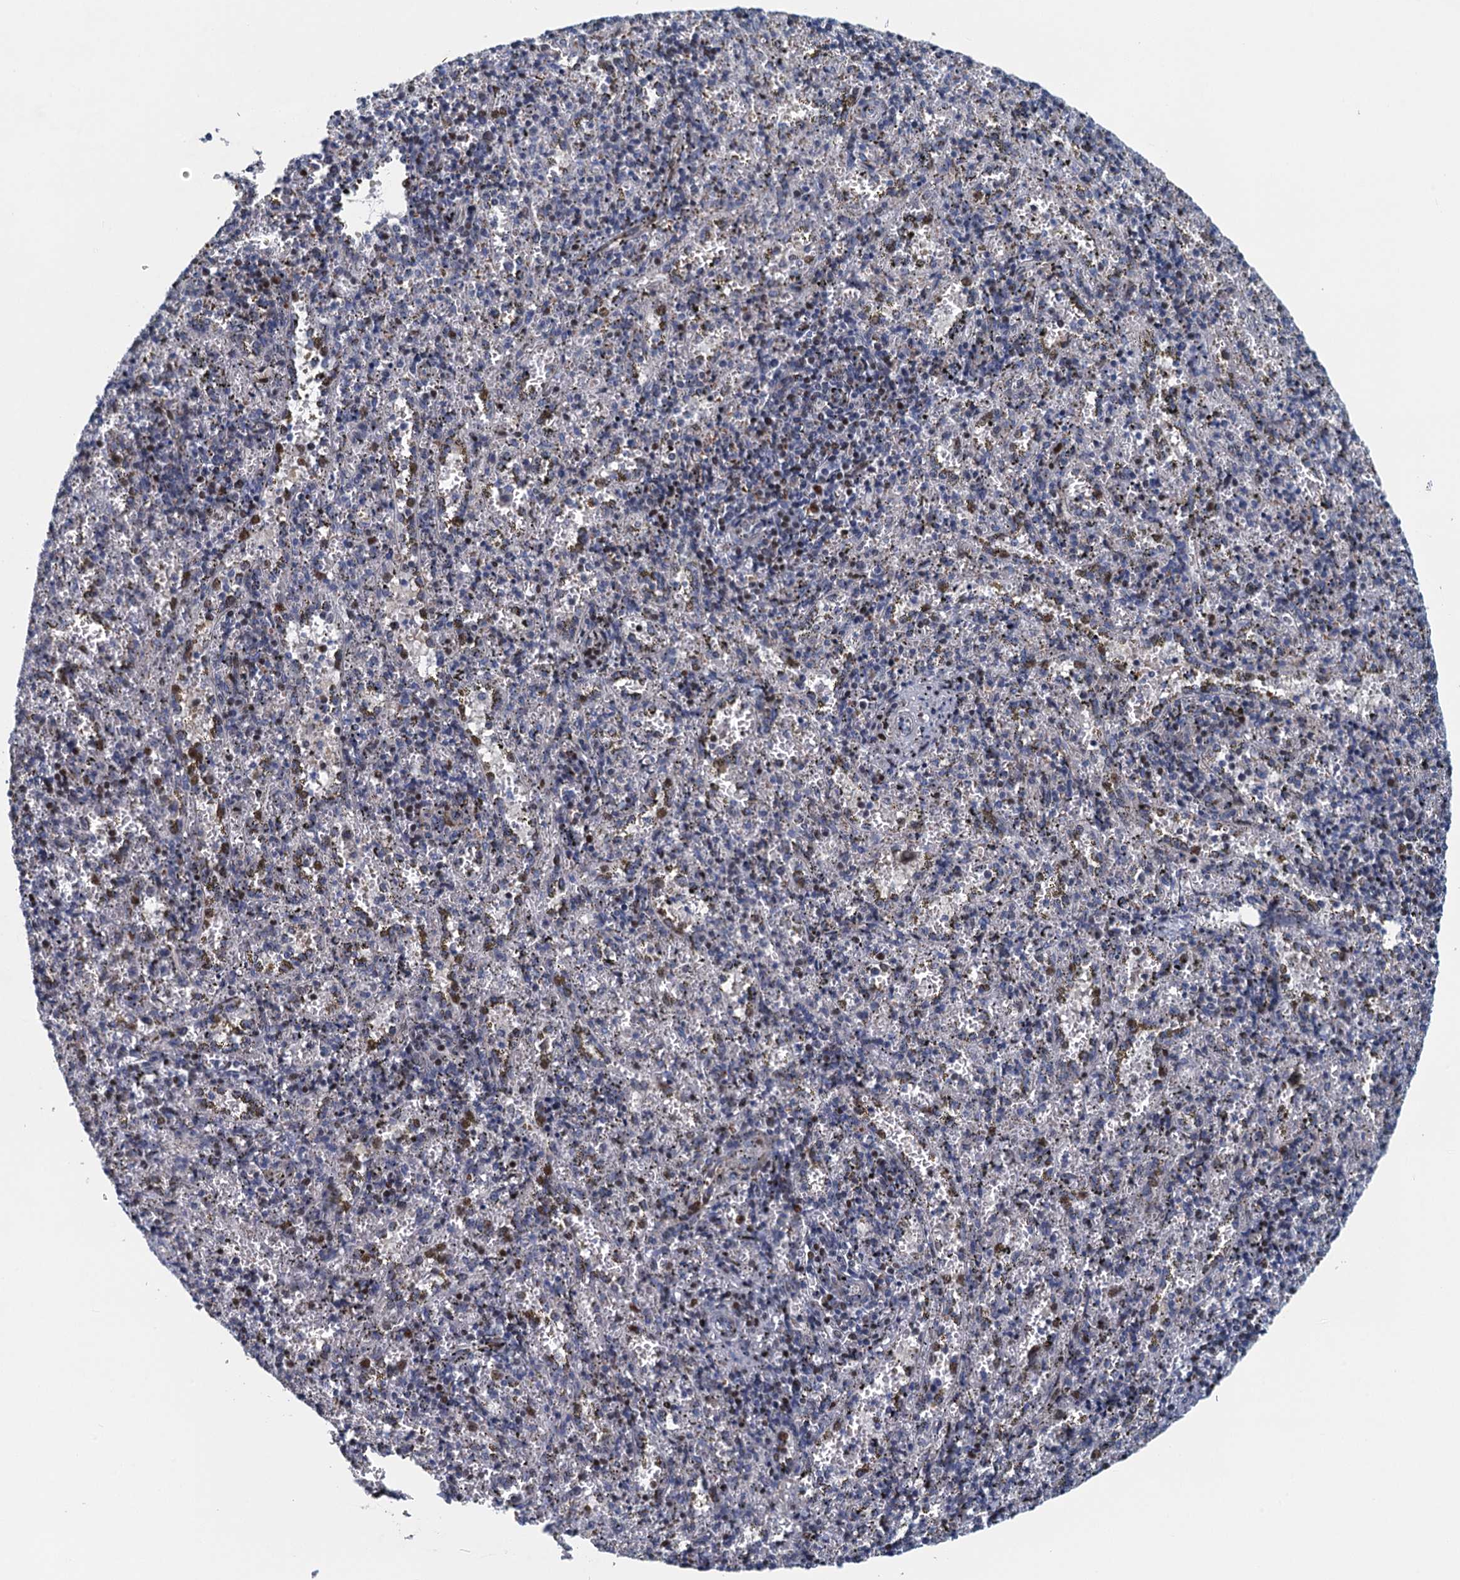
{"staining": {"intensity": "moderate", "quantity": "<25%", "location": "nuclear"}, "tissue": "spleen", "cell_type": "Cells in red pulp", "image_type": "normal", "snomed": [{"axis": "morphology", "description": "Normal tissue, NOS"}, {"axis": "topography", "description": "Spleen"}], "caption": "Immunohistochemistry (IHC) (DAB (3,3'-diaminobenzidine)) staining of unremarkable spleen exhibits moderate nuclear protein expression in approximately <25% of cells in red pulp.", "gene": "ANKRD13D", "patient": {"sex": "male", "age": 11}}